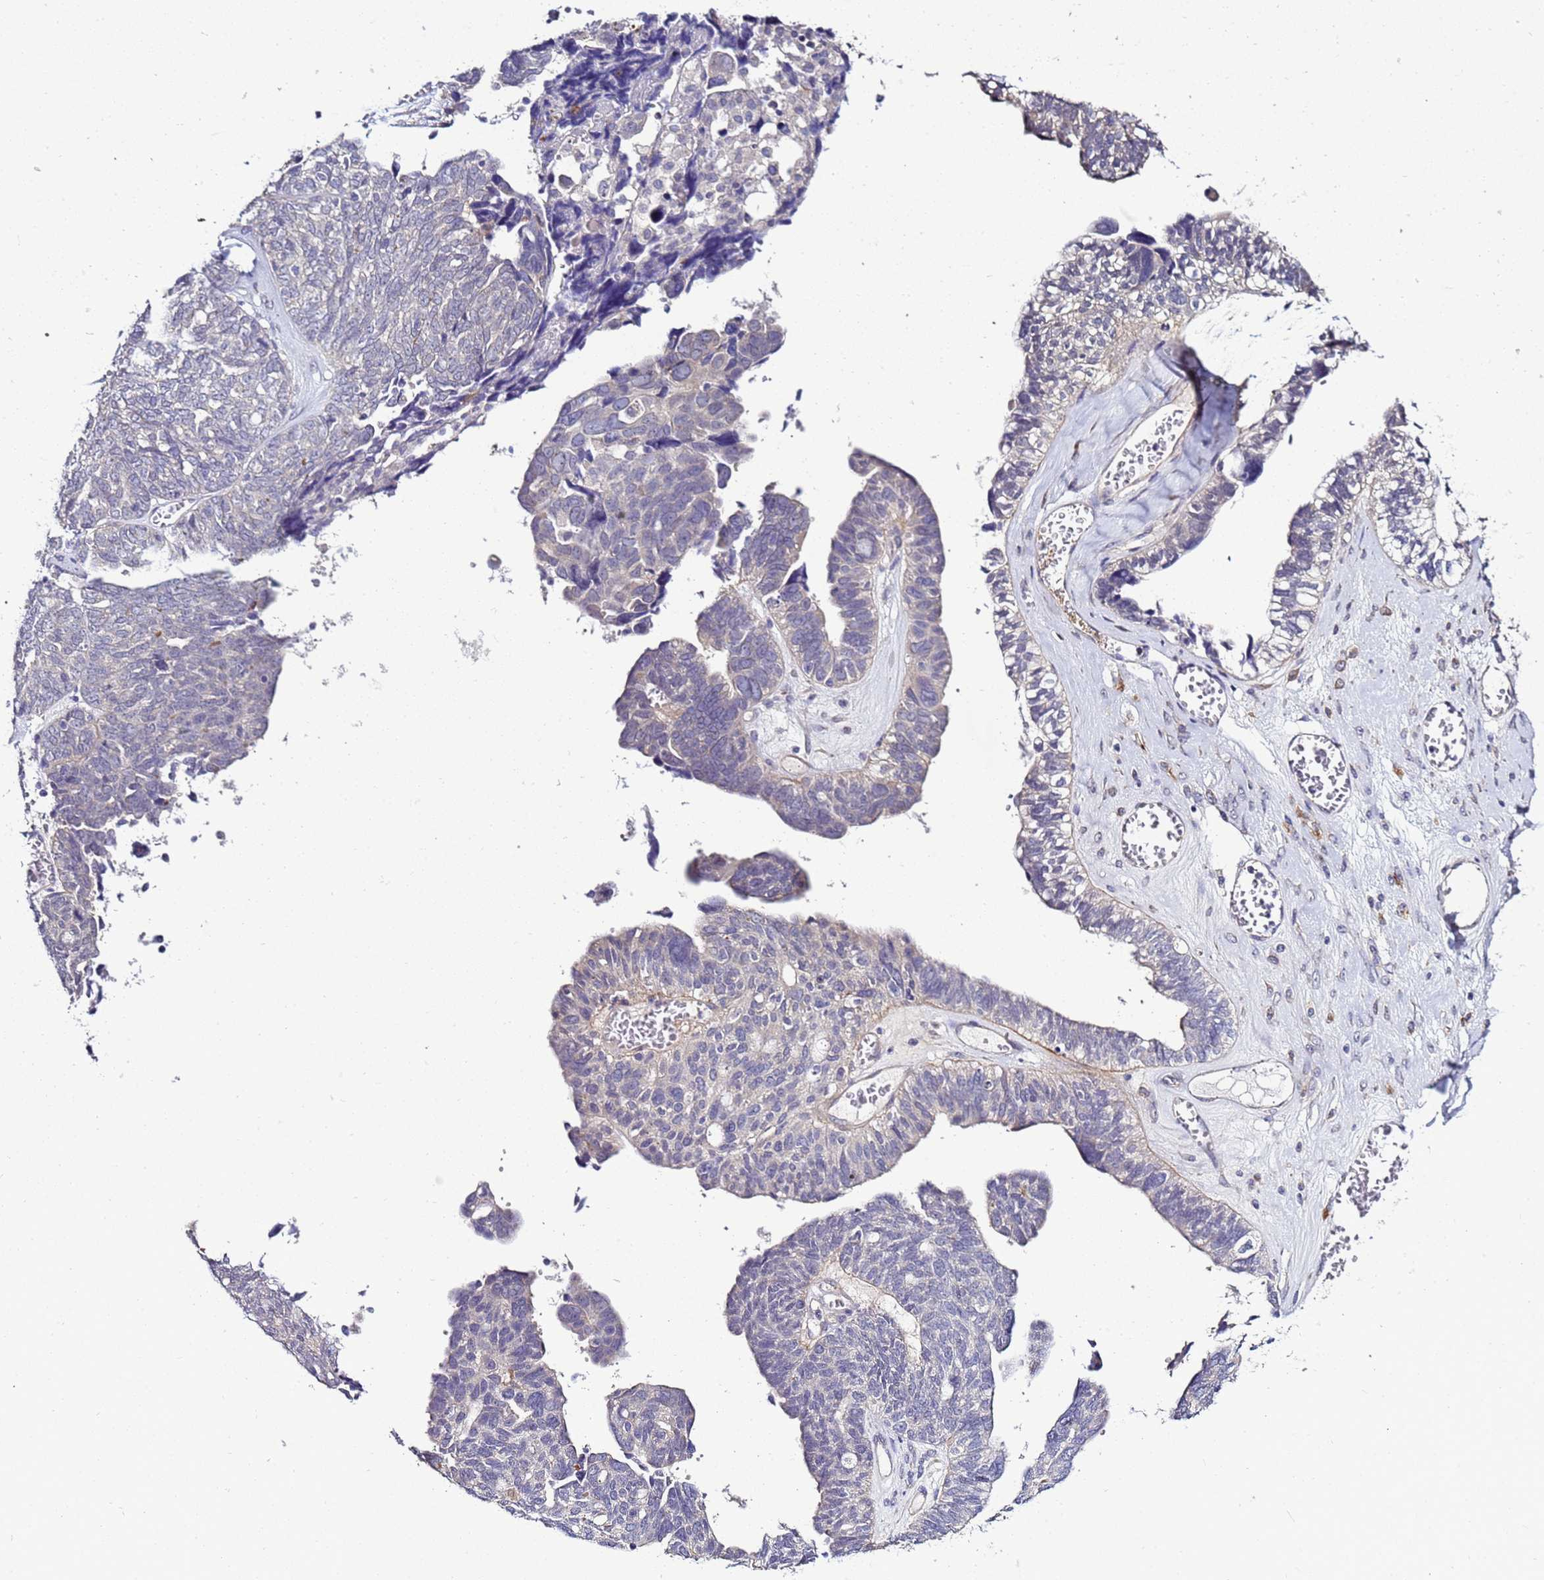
{"staining": {"intensity": "negative", "quantity": "none", "location": "none"}, "tissue": "ovarian cancer", "cell_type": "Tumor cells", "image_type": "cancer", "snomed": [{"axis": "morphology", "description": "Cystadenocarcinoma, serous, NOS"}, {"axis": "topography", "description": "Ovary"}], "caption": "High power microscopy image of an immunohistochemistry (IHC) histopathology image of ovarian cancer (serous cystadenocarcinoma), revealing no significant expression in tumor cells.", "gene": "FAM166B", "patient": {"sex": "female", "age": 79}}